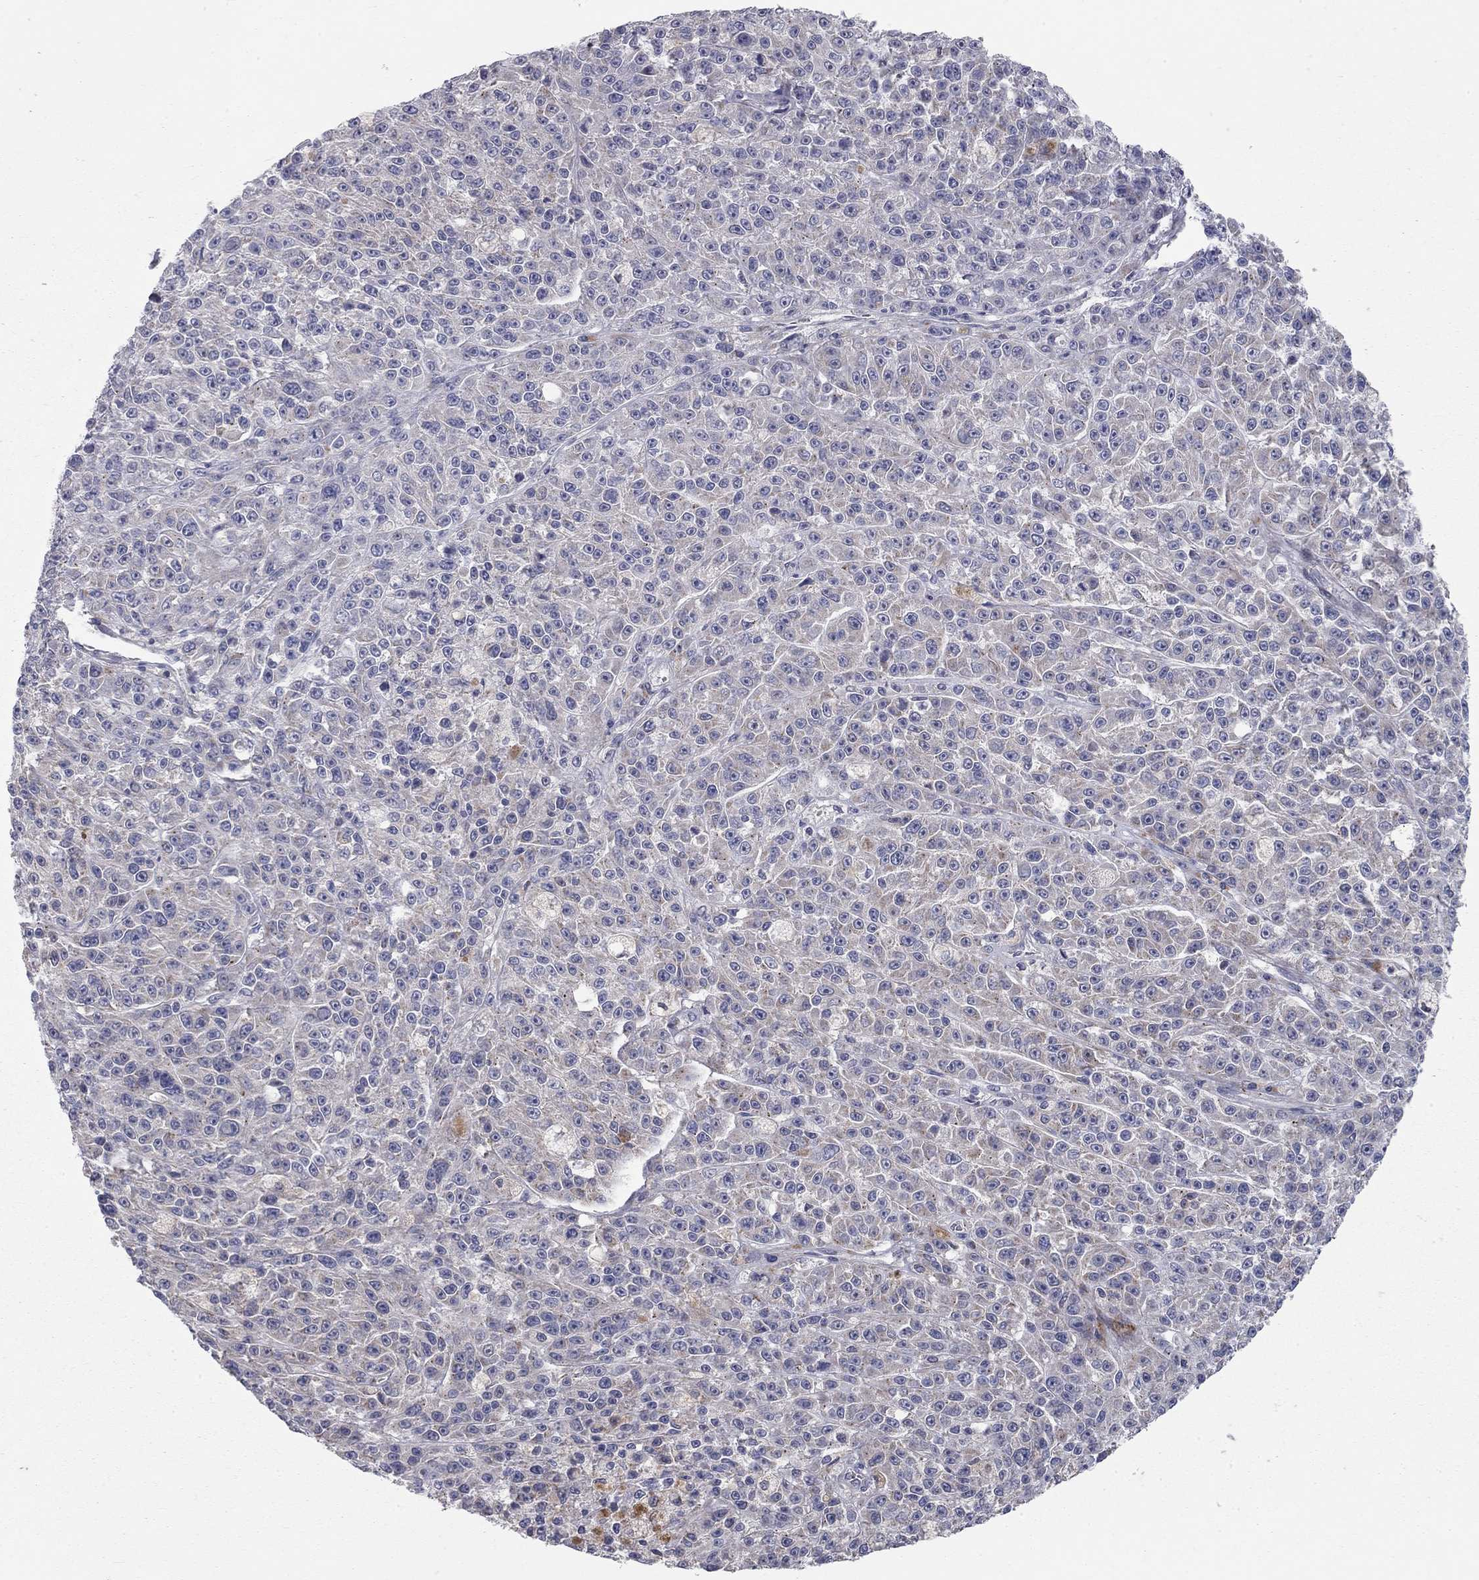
{"staining": {"intensity": "negative", "quantity": "none", "location": "none"}, "tissue": "melanoma", "cell_type": "Tumor cells", "image_type": "cancer", "snomed": [{"axis": "morphology", "description": "Malignant melanoma, NOS"}, {"axis": "topography", "description": "Skin"}], "caption": "This is an IHC micrograph of malignant melanoma. There is no positivity in tumor cells.", "gene": "KANSL1L", "patient": {"sex": "female", "age": 58}}